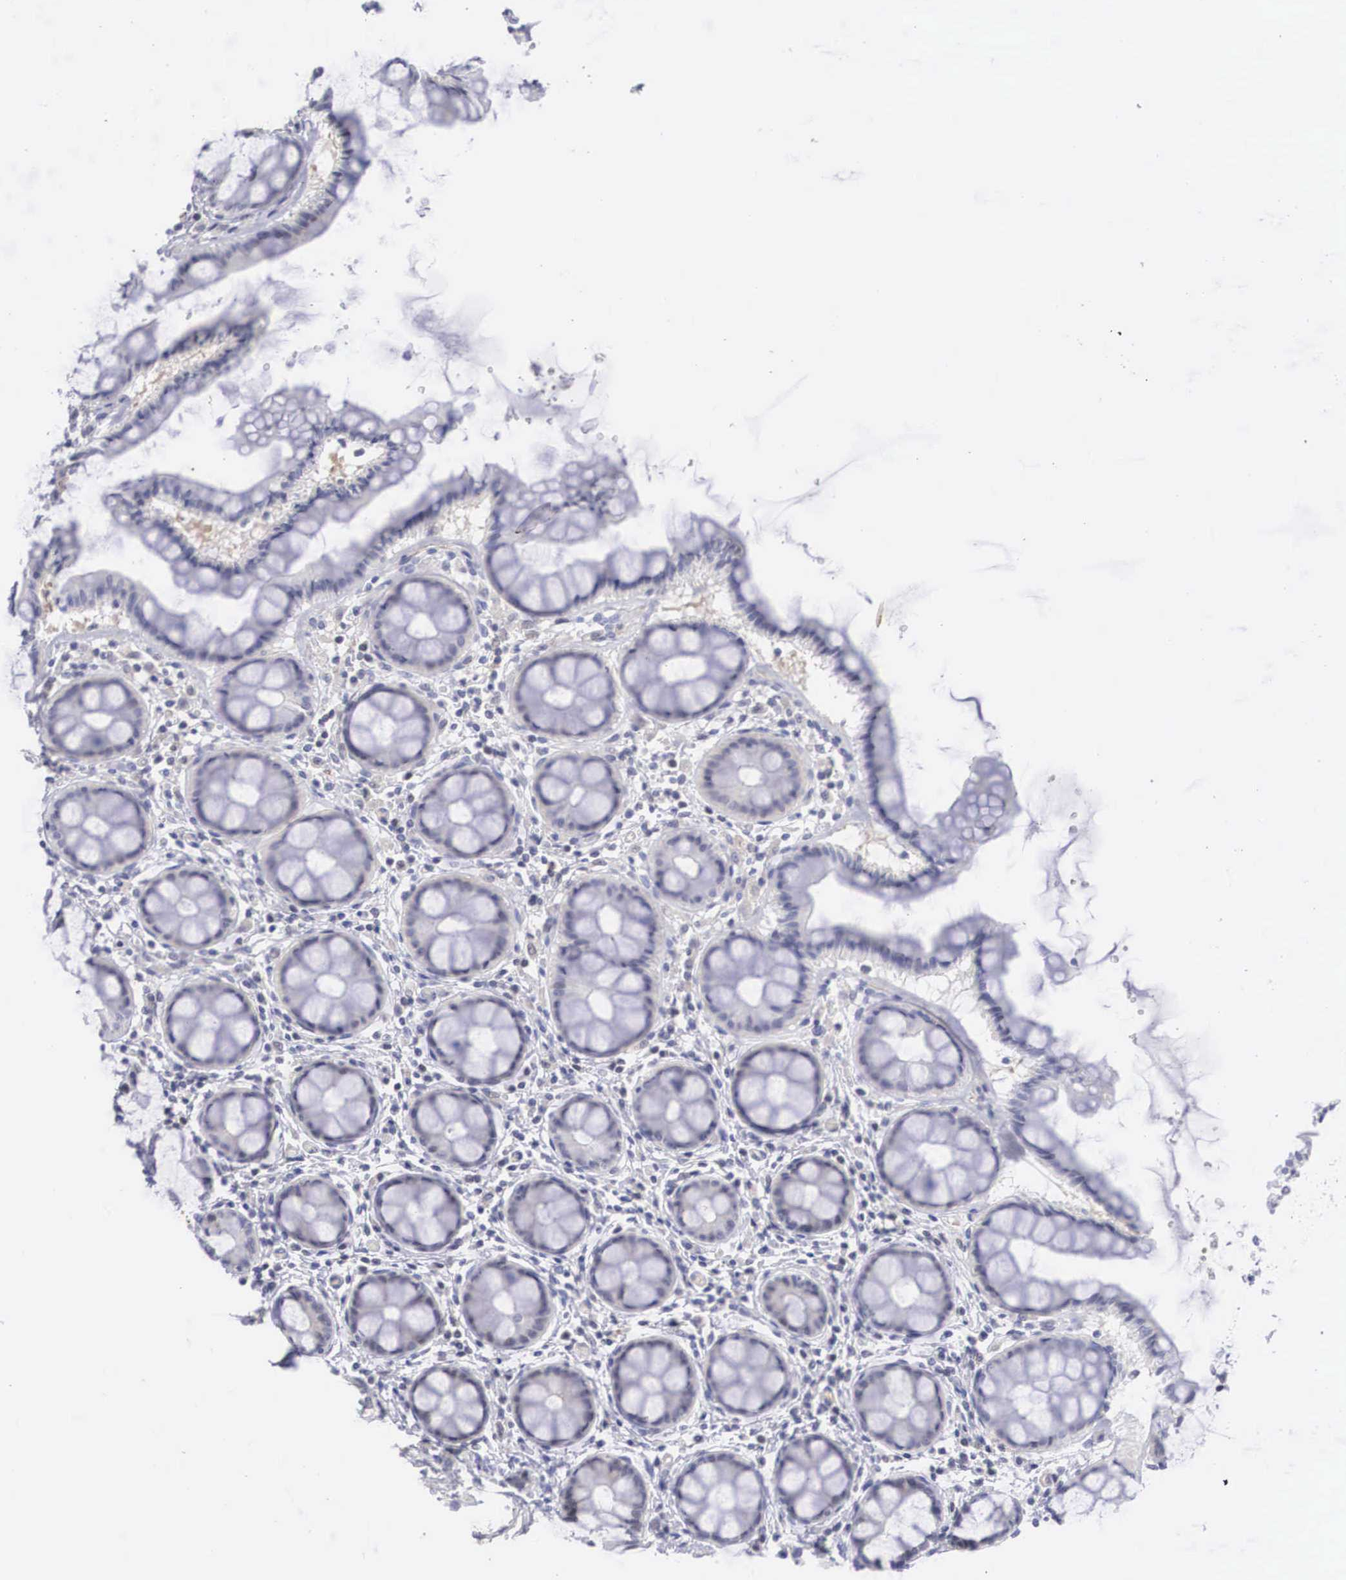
{"staining": {"intensity": "negative", "quantity": "none", "location": "none"}, "tissue": "rectum", "cell_type": "Glandular cells", "image_type": "normal", "snomed": [{"axis": "morphology", "description": "Normal tissue, NOS"}, {"axis": "topography", "description": "Rectum"}], "caption": "Immunohistochemical staining of unremarkable rectum displays no significant positivity in glandular cells. (DAB (3,3'-diaminobenzidine) immunohistochemistry (IHC), high magnification).", "gene": "RBPJ", "patient": {"sex": "male", "age": 86}}